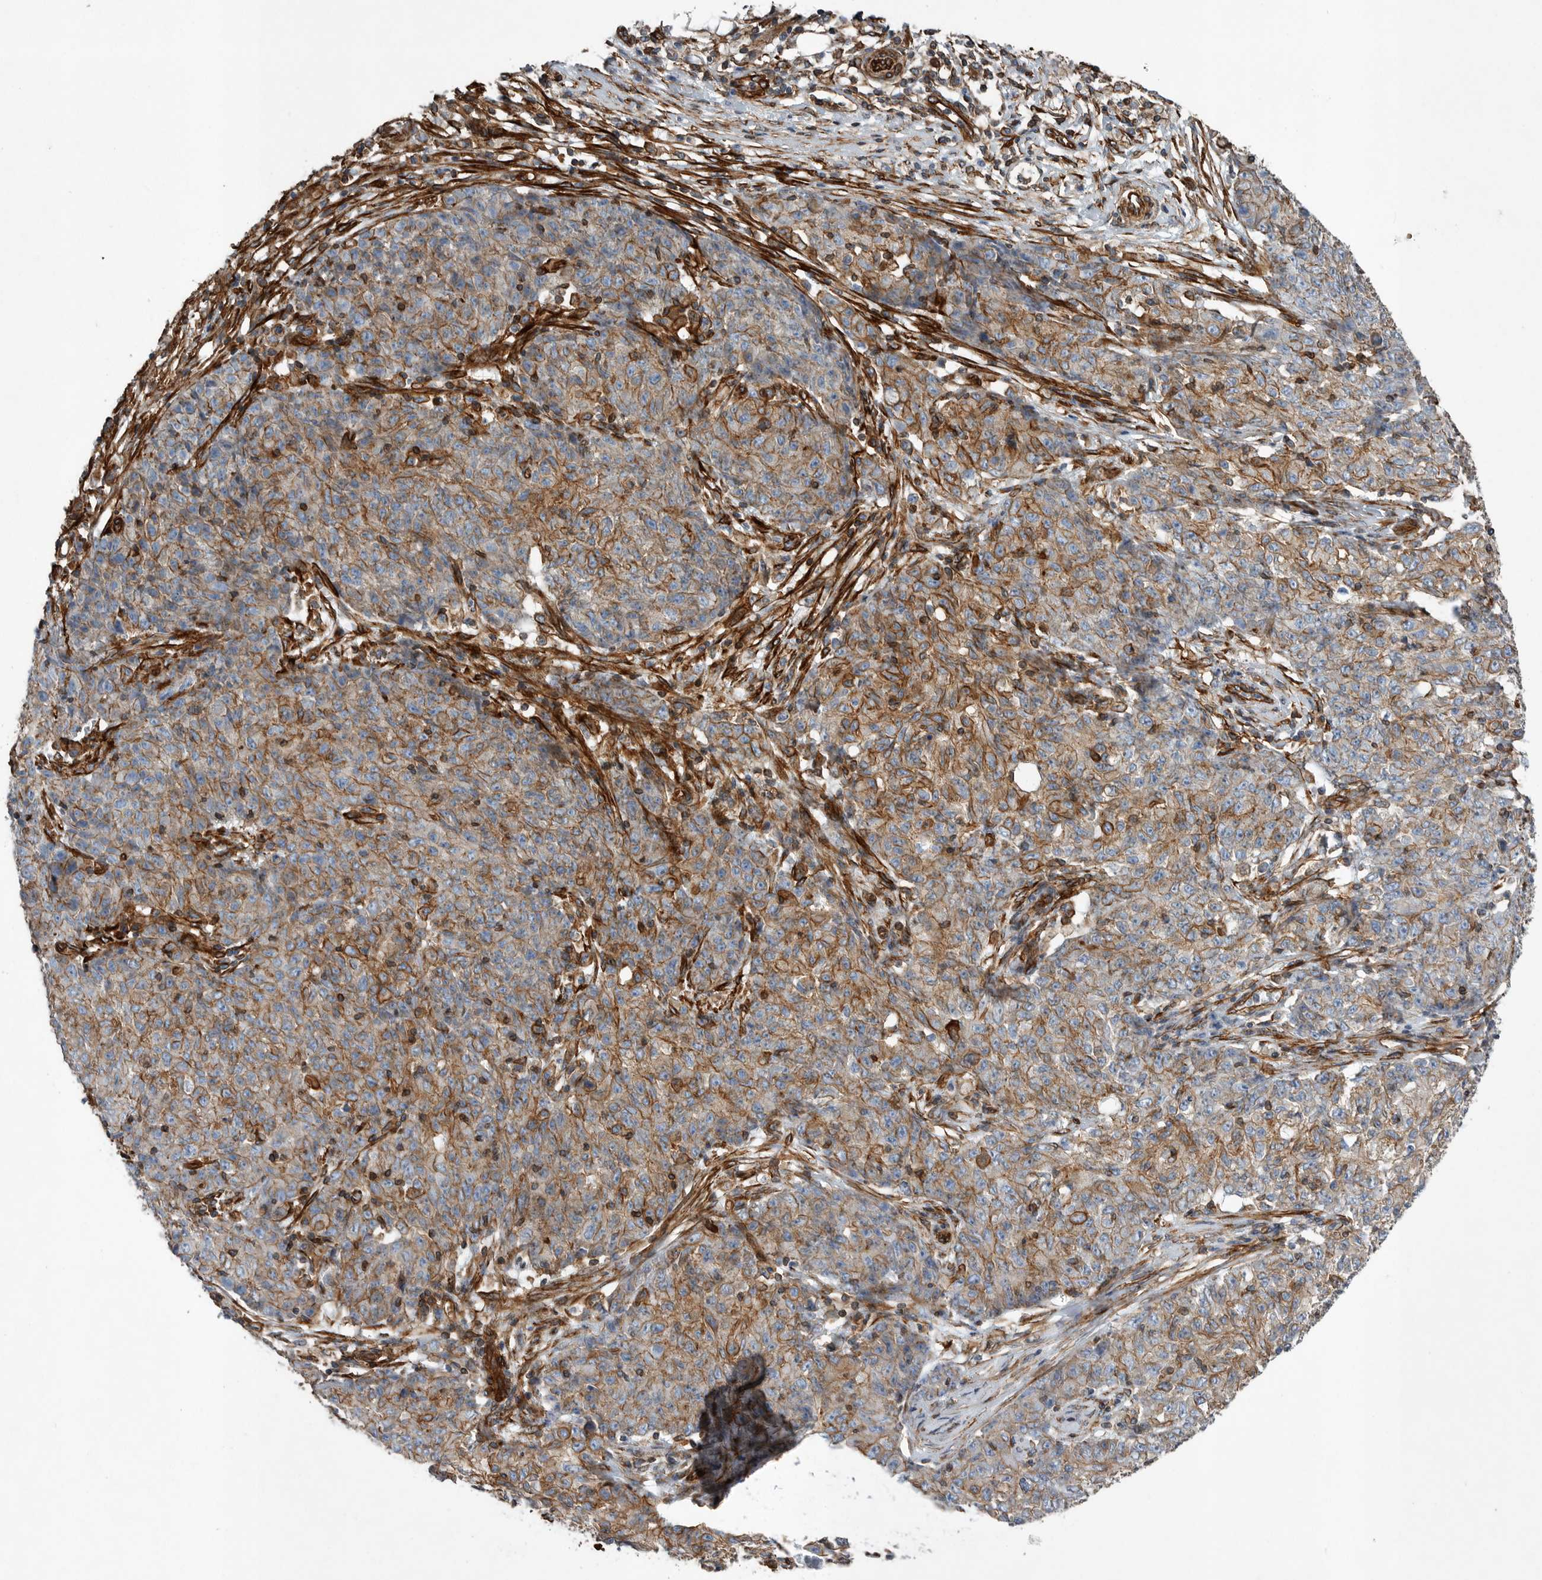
{"staining": {"intensity": "moderate", "quantity": ">75%", "location": "cytoplasmic/membranous"}, "tissue": "ovarian cancer", "cell_type": "Tumor cells", "image_type": "cancer", "snomed": [{"axis": "morphology", "description": "Carcinoma, endometroid"}, {"axis": "topography", "description": "Ovary"}], "caption": "A brown stain labels moderate cytoplasmic/membranous expression of a protein in human endometroid carcinoma (ovarian) tumor cells.", "gene": "PLEC", "patient": {"sex": "female", "age": 42}}